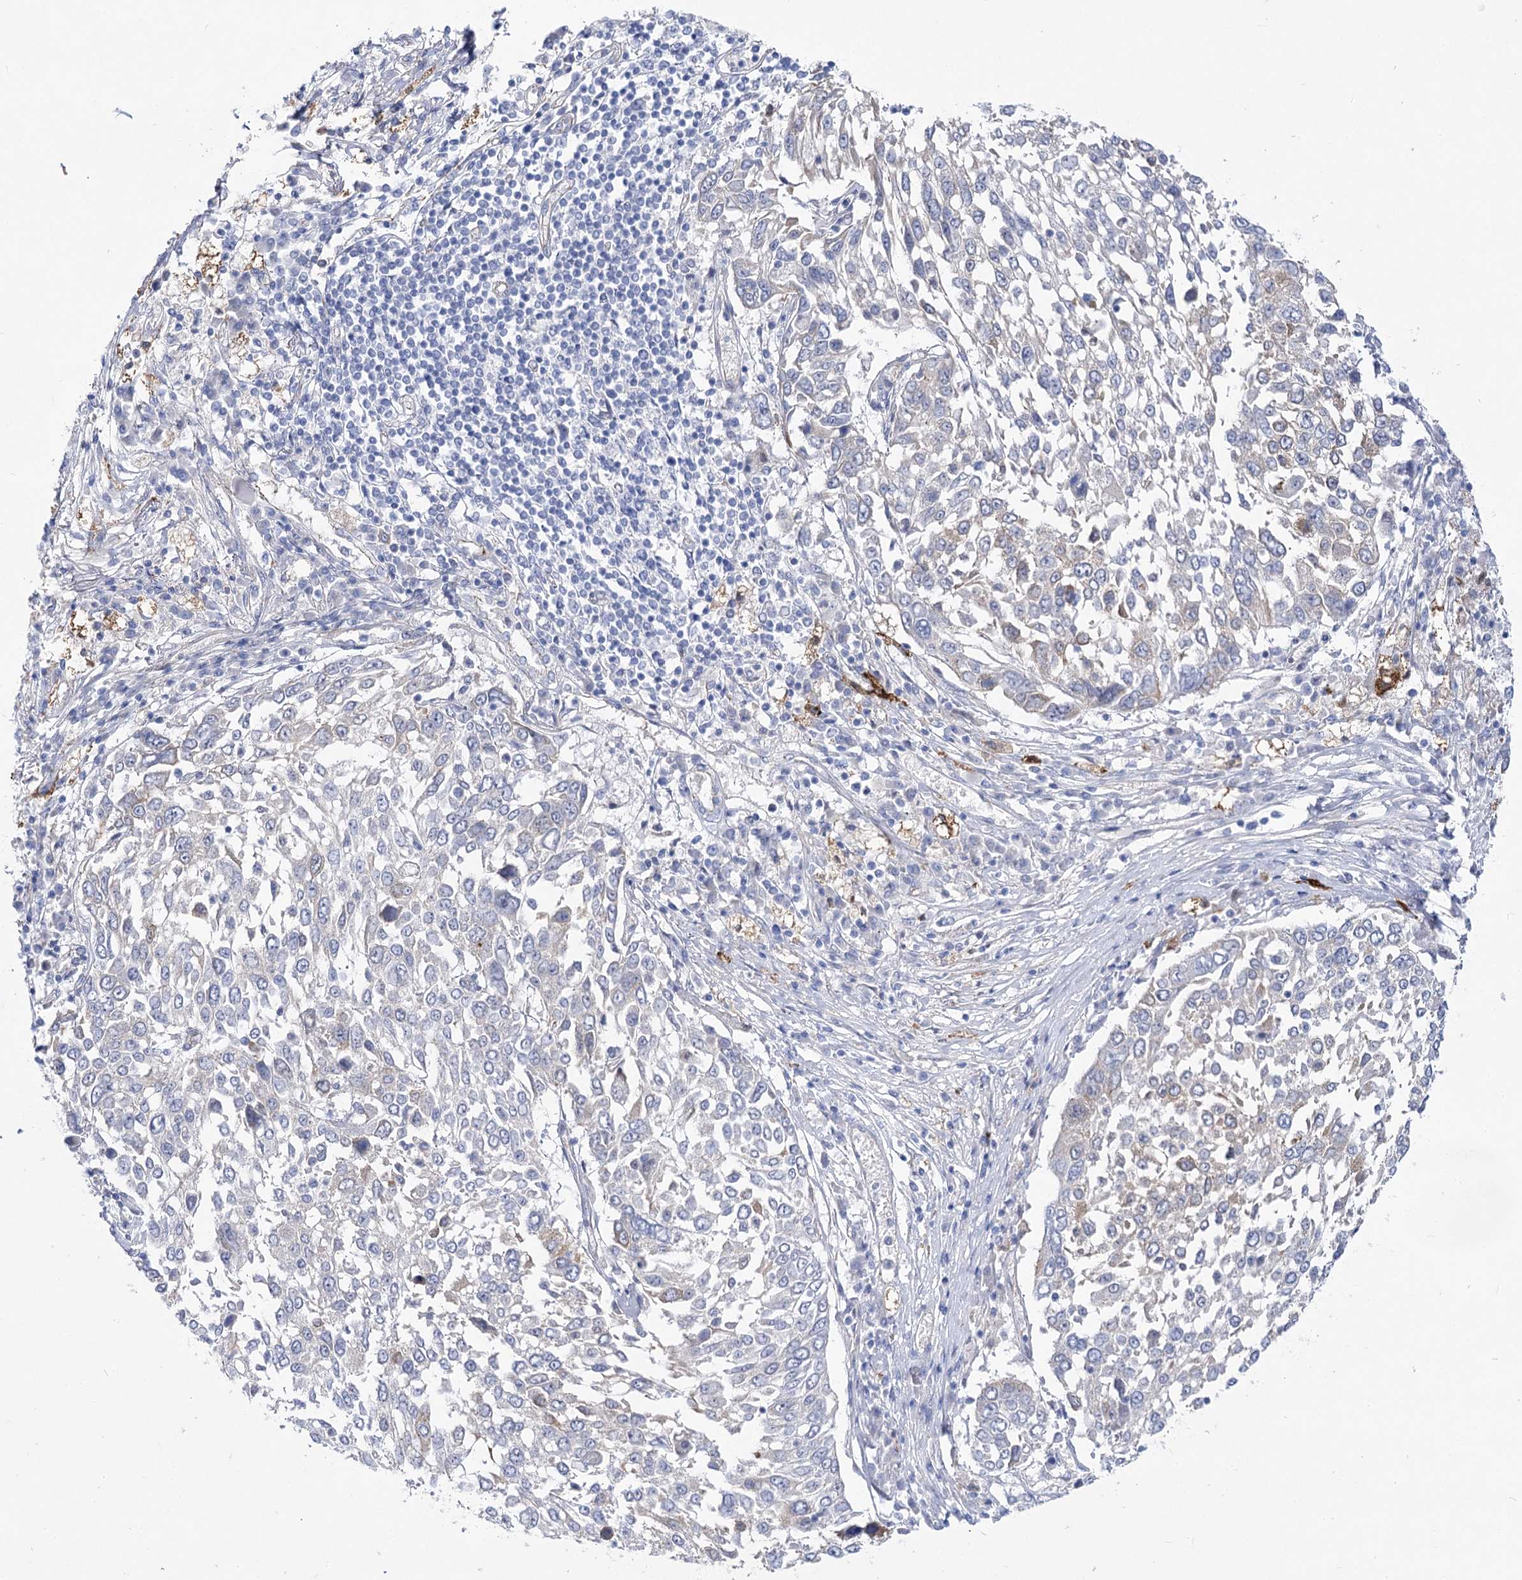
{"staining": {"intensity": "negative", "quantity": "none", "location": "none"}, "tissue": "lung cancer", "cell_type": "Tumor cells", "image_type": "cancer", "snomed": [{"axis": "morphology", "description": "Squamous cell carcinoma, NOS"}, {"axis": "topography", "description": "Lung"}], "caption": "Immunohistochemistry (IHC) of human lung cancer demonstrates no staining in tumor cells.", "gene": "NRAP", "patient": {"sex": "male", "age": 65}}